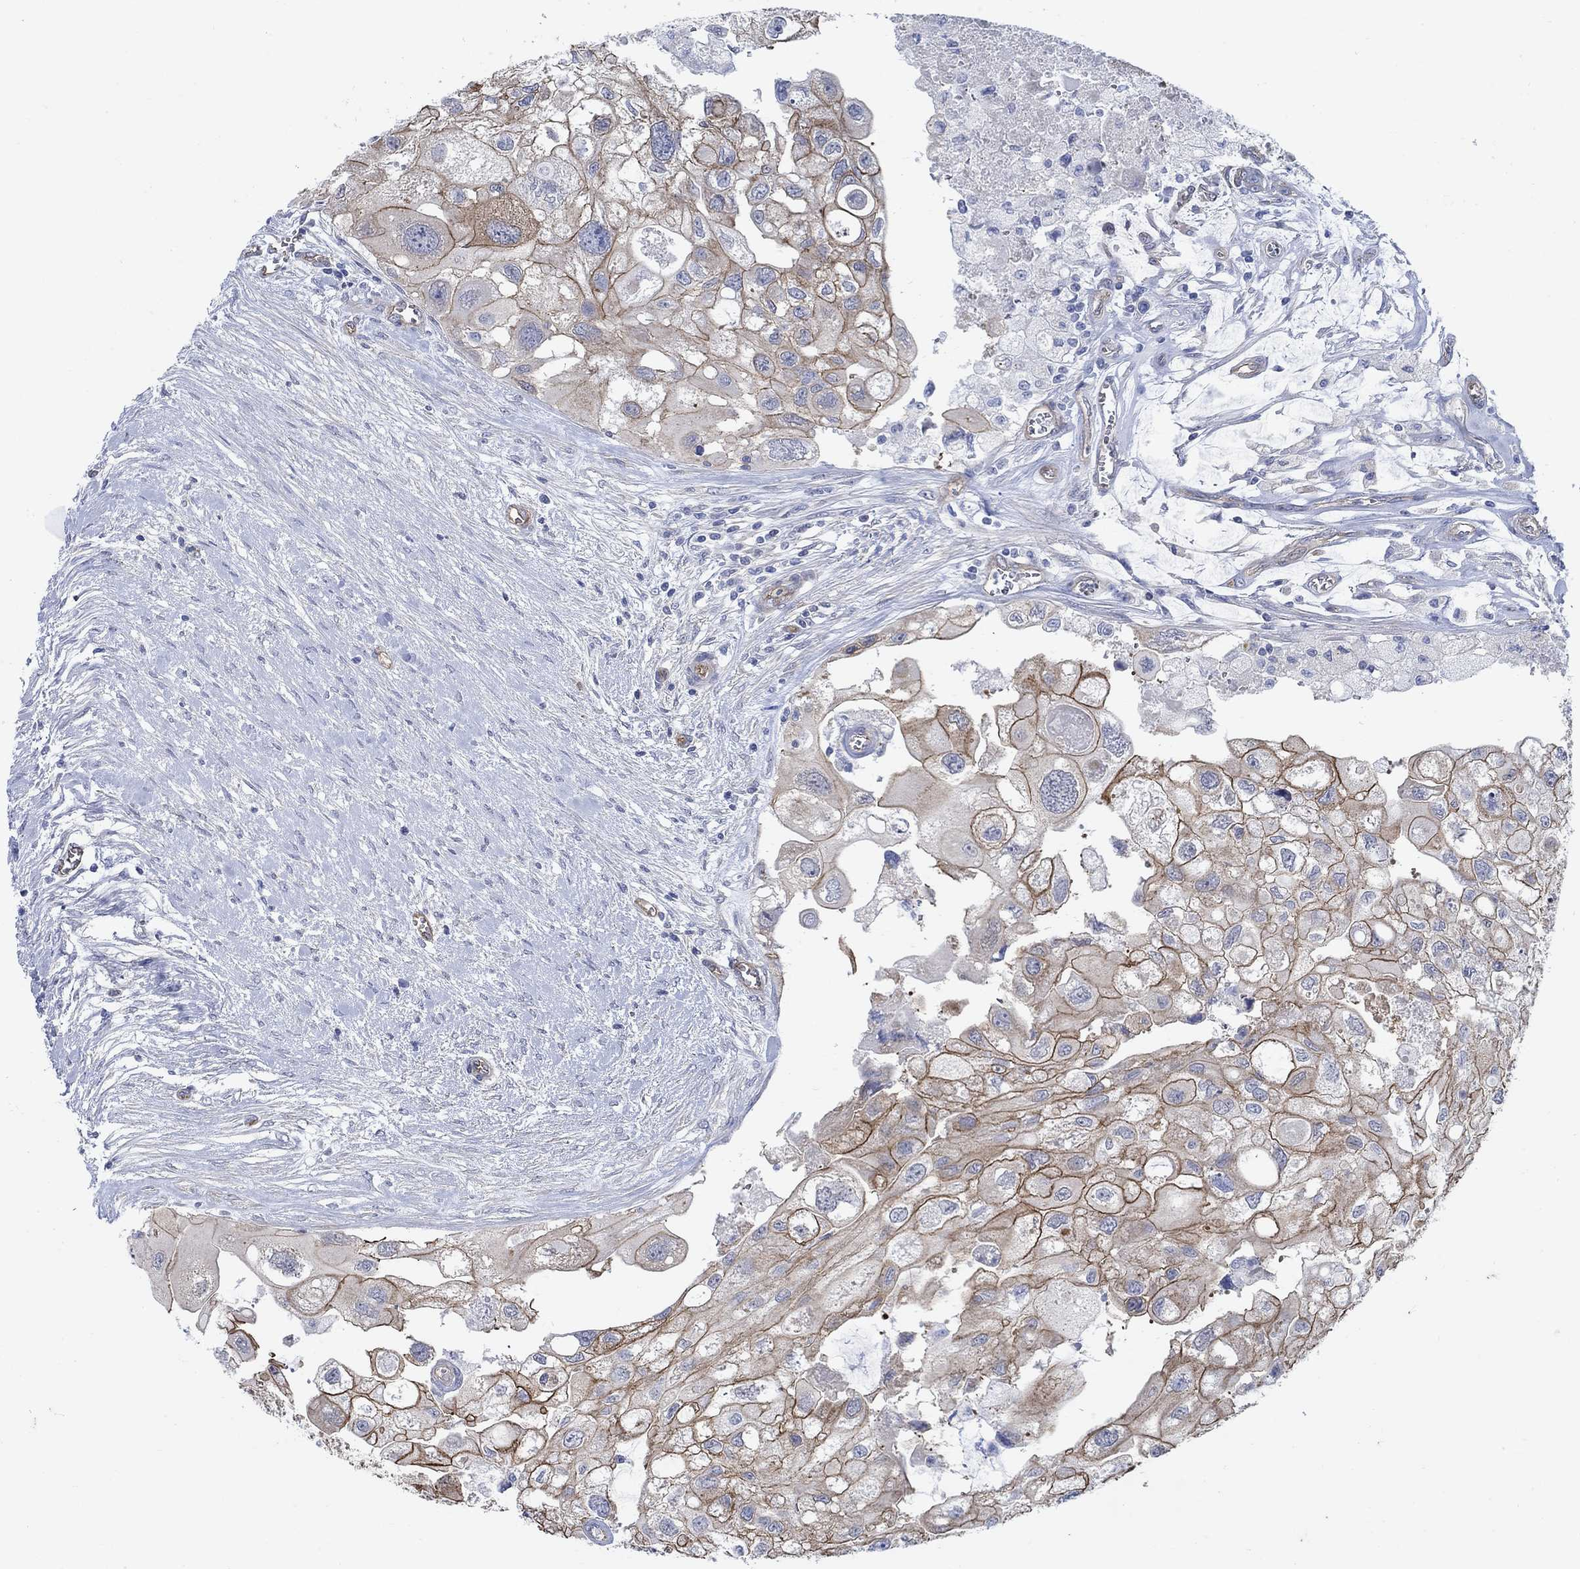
{"staining": {"intensity": "strong", "quantity": "25%-75%", "location": "cytoplasmic/membranous"}, "tissue": "urothelial cancer", "cell_type": "Tumor cells", "image_type": "cancer", "snomed": [{"axis": "morphology", "description": "Urothelial carcinoma, High grade"}, {"axis": "topography", "description": "Urinary bladder"}], "caption": "Immunohistochemistry (IHC) of high-grade urothelial carcinoma reveals high levels of strong cytoplasmic/membranous expression in about 25%-75% of tumor cells.", "gene": "TMEM198", "patient": {"sex": "male", "age": 59}}